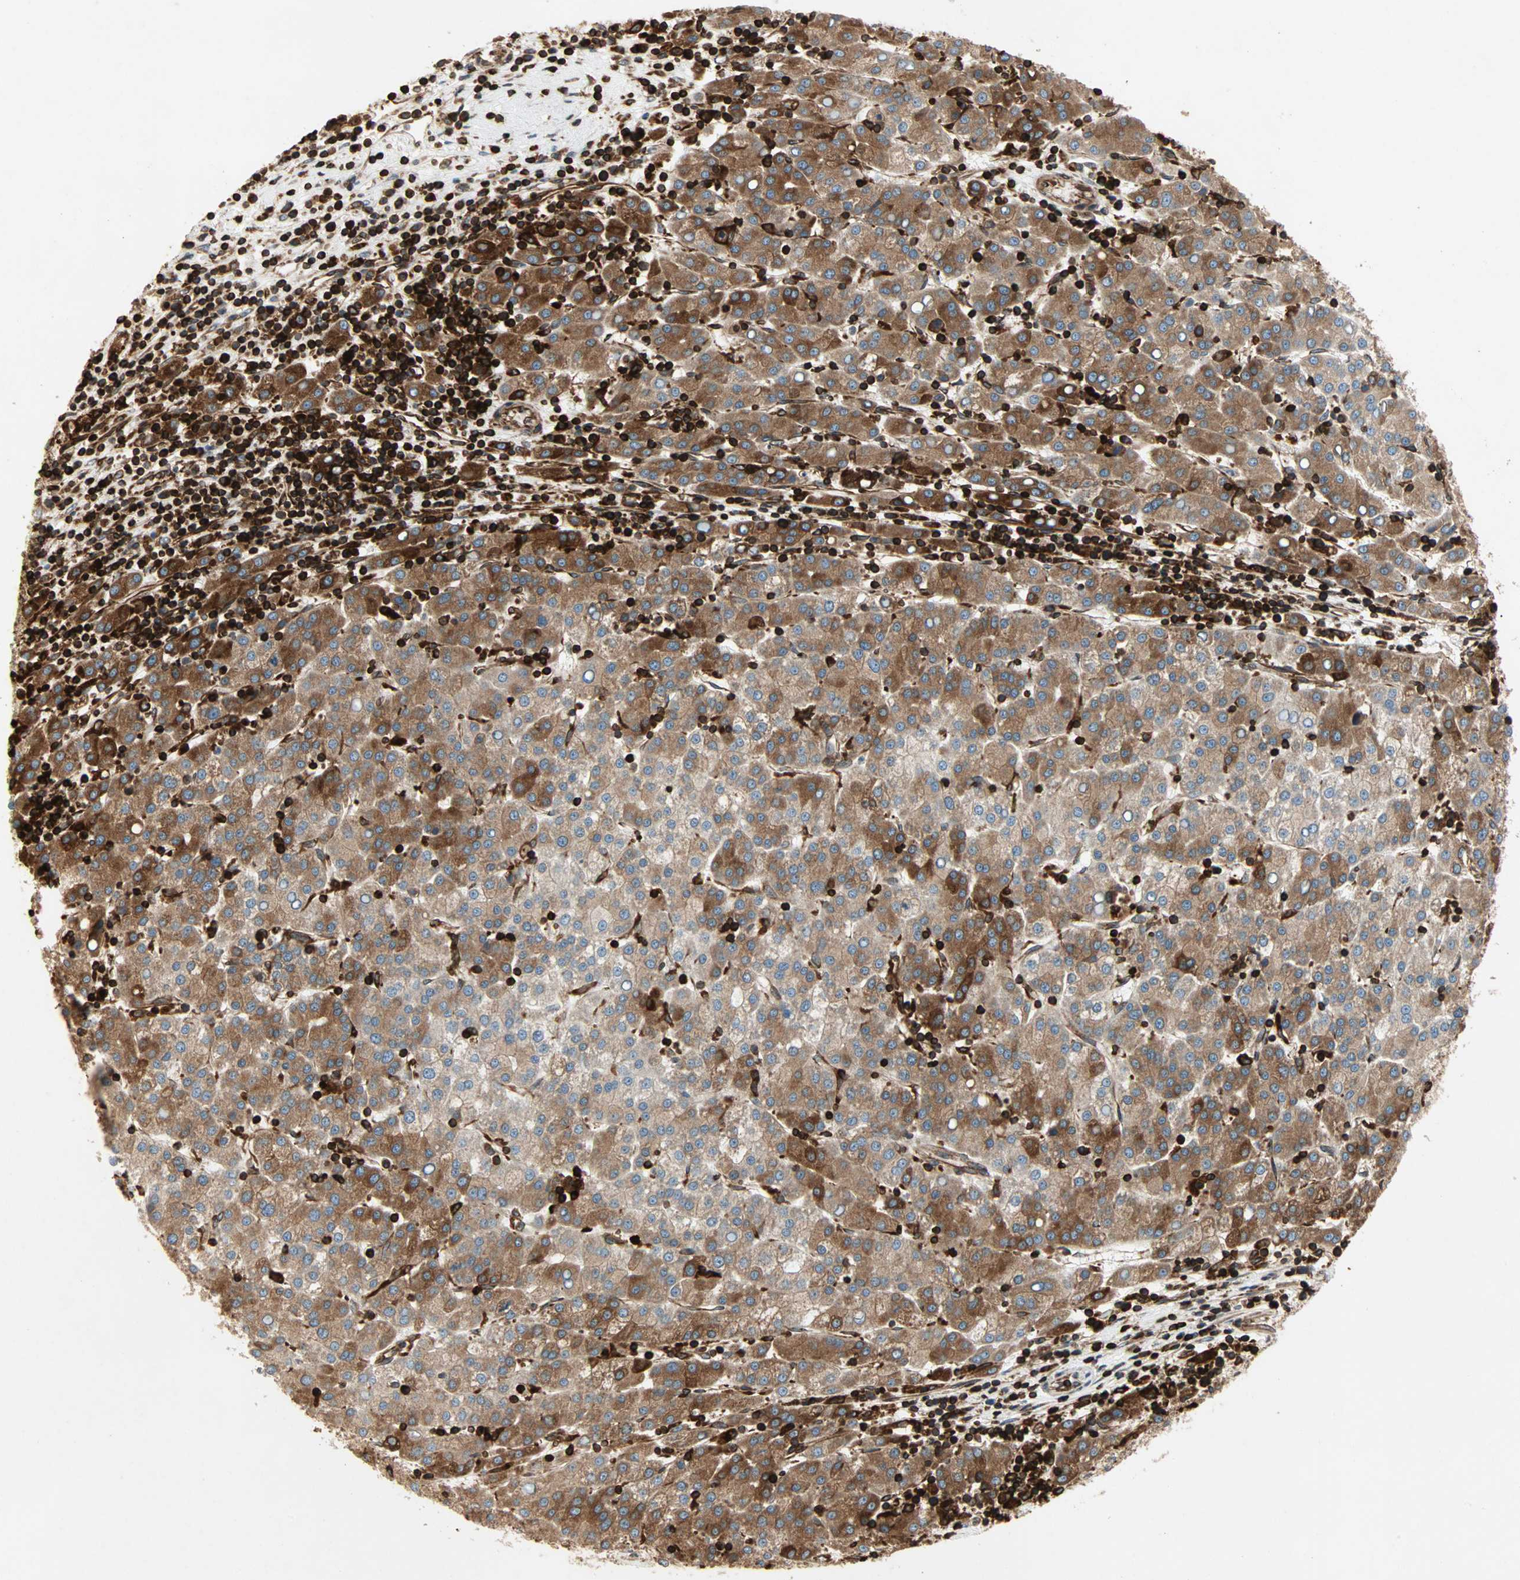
{"staining": {"intensity": "moderate", "quantity": ">75%", "location": "cytoplasmic/membranous"}, "tissue": "liver cancer", "cell_type": "Tumor cells", "image_type": "cancer", "snomed": [{"axis": "morphology", "description": "Carcinoma, Hepatocellular, NOS"}, {"axis": "topography", "description": "Liver"}], "caption": "Tumor cells demonstrate medium levels of moderate cytoplasmic/membranous staining in approximately >75% of cells in human liver hepatocellular carcinoma.", "gene": "TAPBP", "patient": {"sex": "female", "age": 58}}